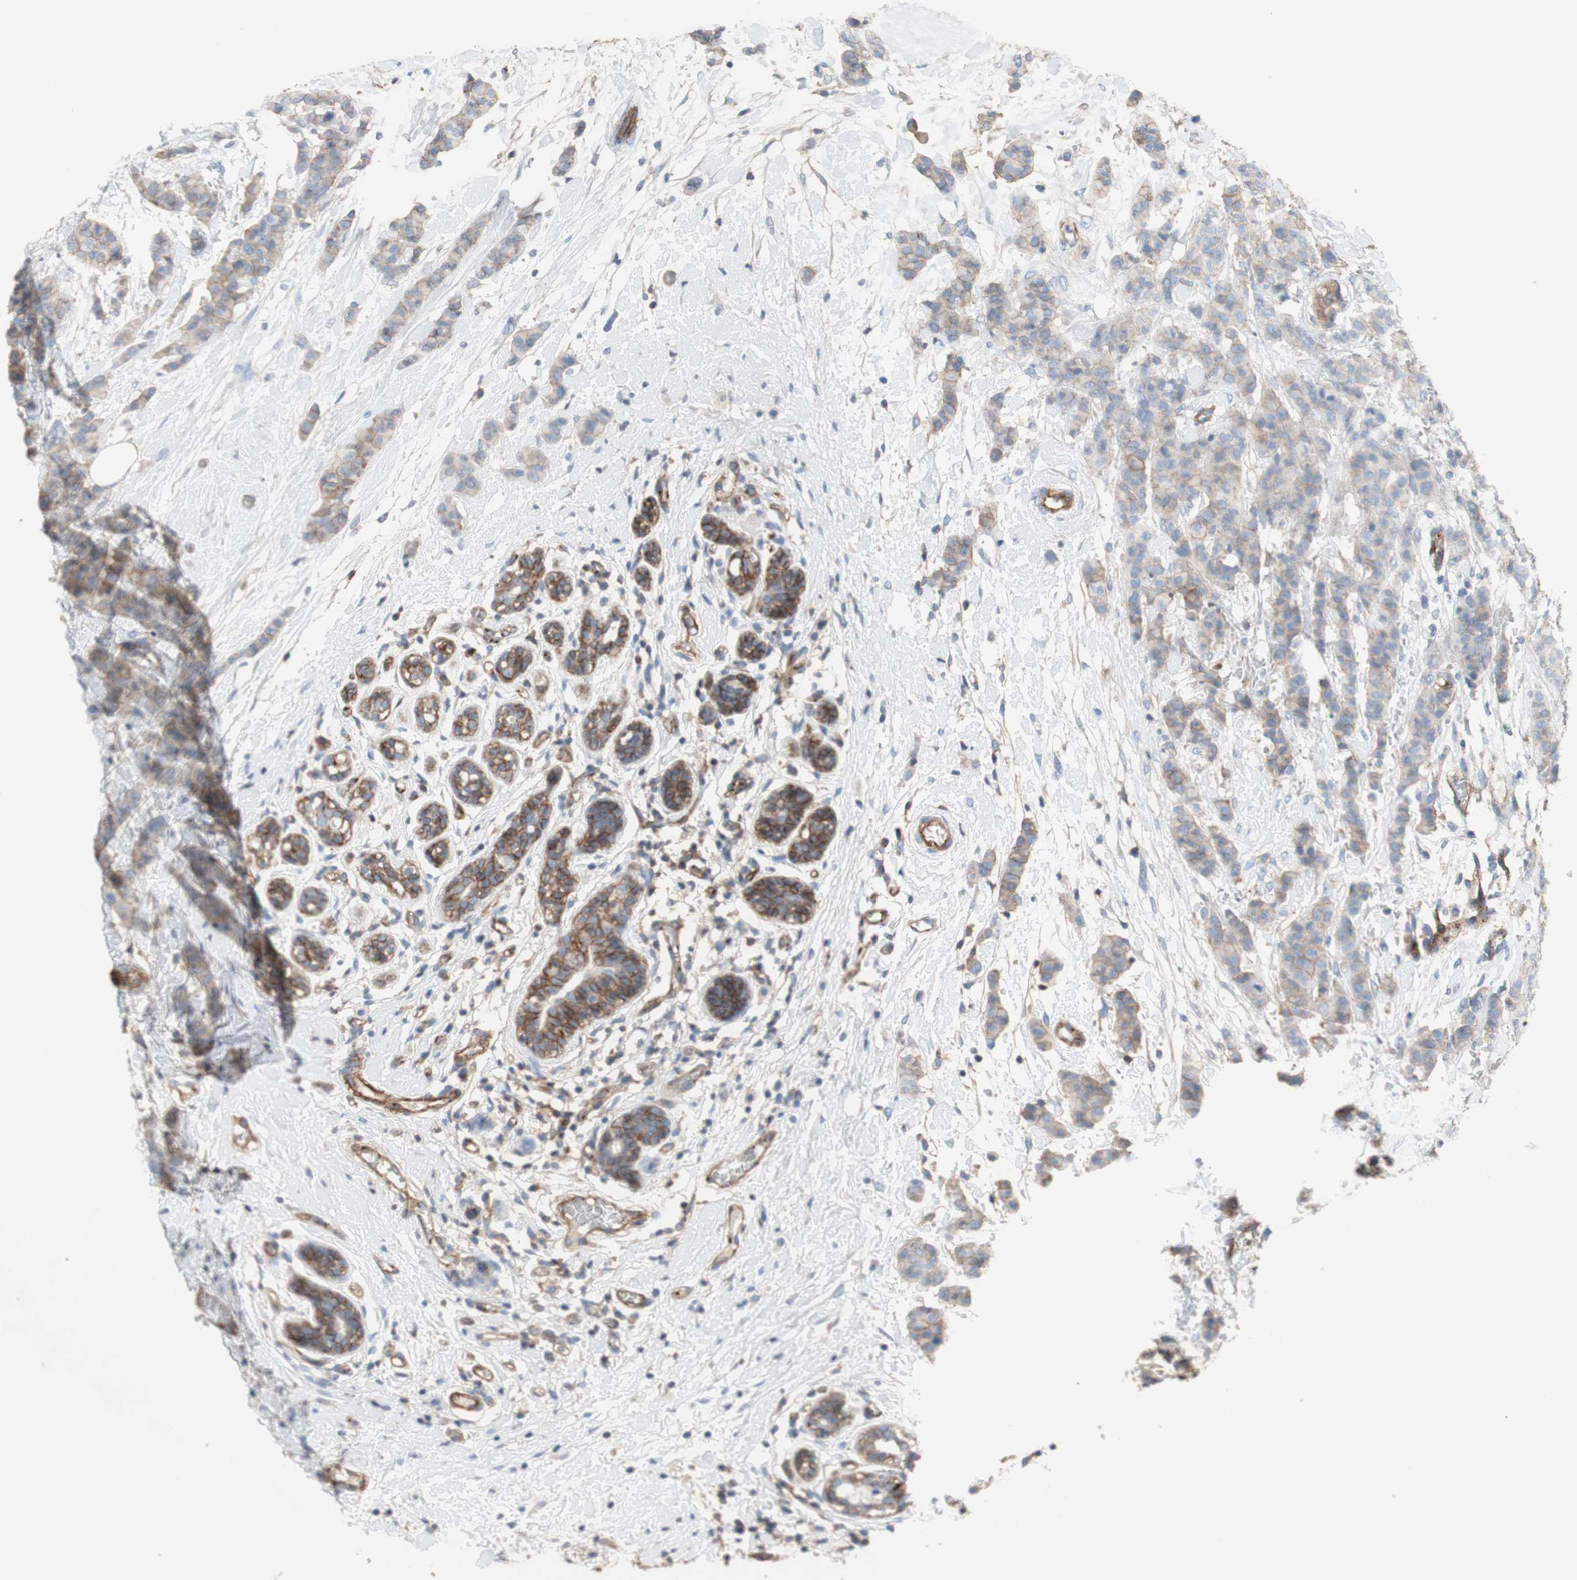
{"staining": {"intensity": "strong", "quantity": "25%-75%", "location": "cytoplasmic/membranous"}, "tissue": "breast cancer", "cell_type": "Tumor cells", "image_type": "cancer", "snomed": [{"axis": "morphology", "description": "Normal tissue, NOS"}, {"axis": "morphology", "description": "Duct carcinoma"}, {"axis": "topography", "description": "Breast"}], "caption": "DAB immunohistochemical staining of breast cancer (invasive ductal carcinoma) displays strong cytoplasmic/membranous protein expression in about 25%-75% of tumor cells.", "gene": "ATP2A3", "patient": {"sex": "female", "age": 40}}